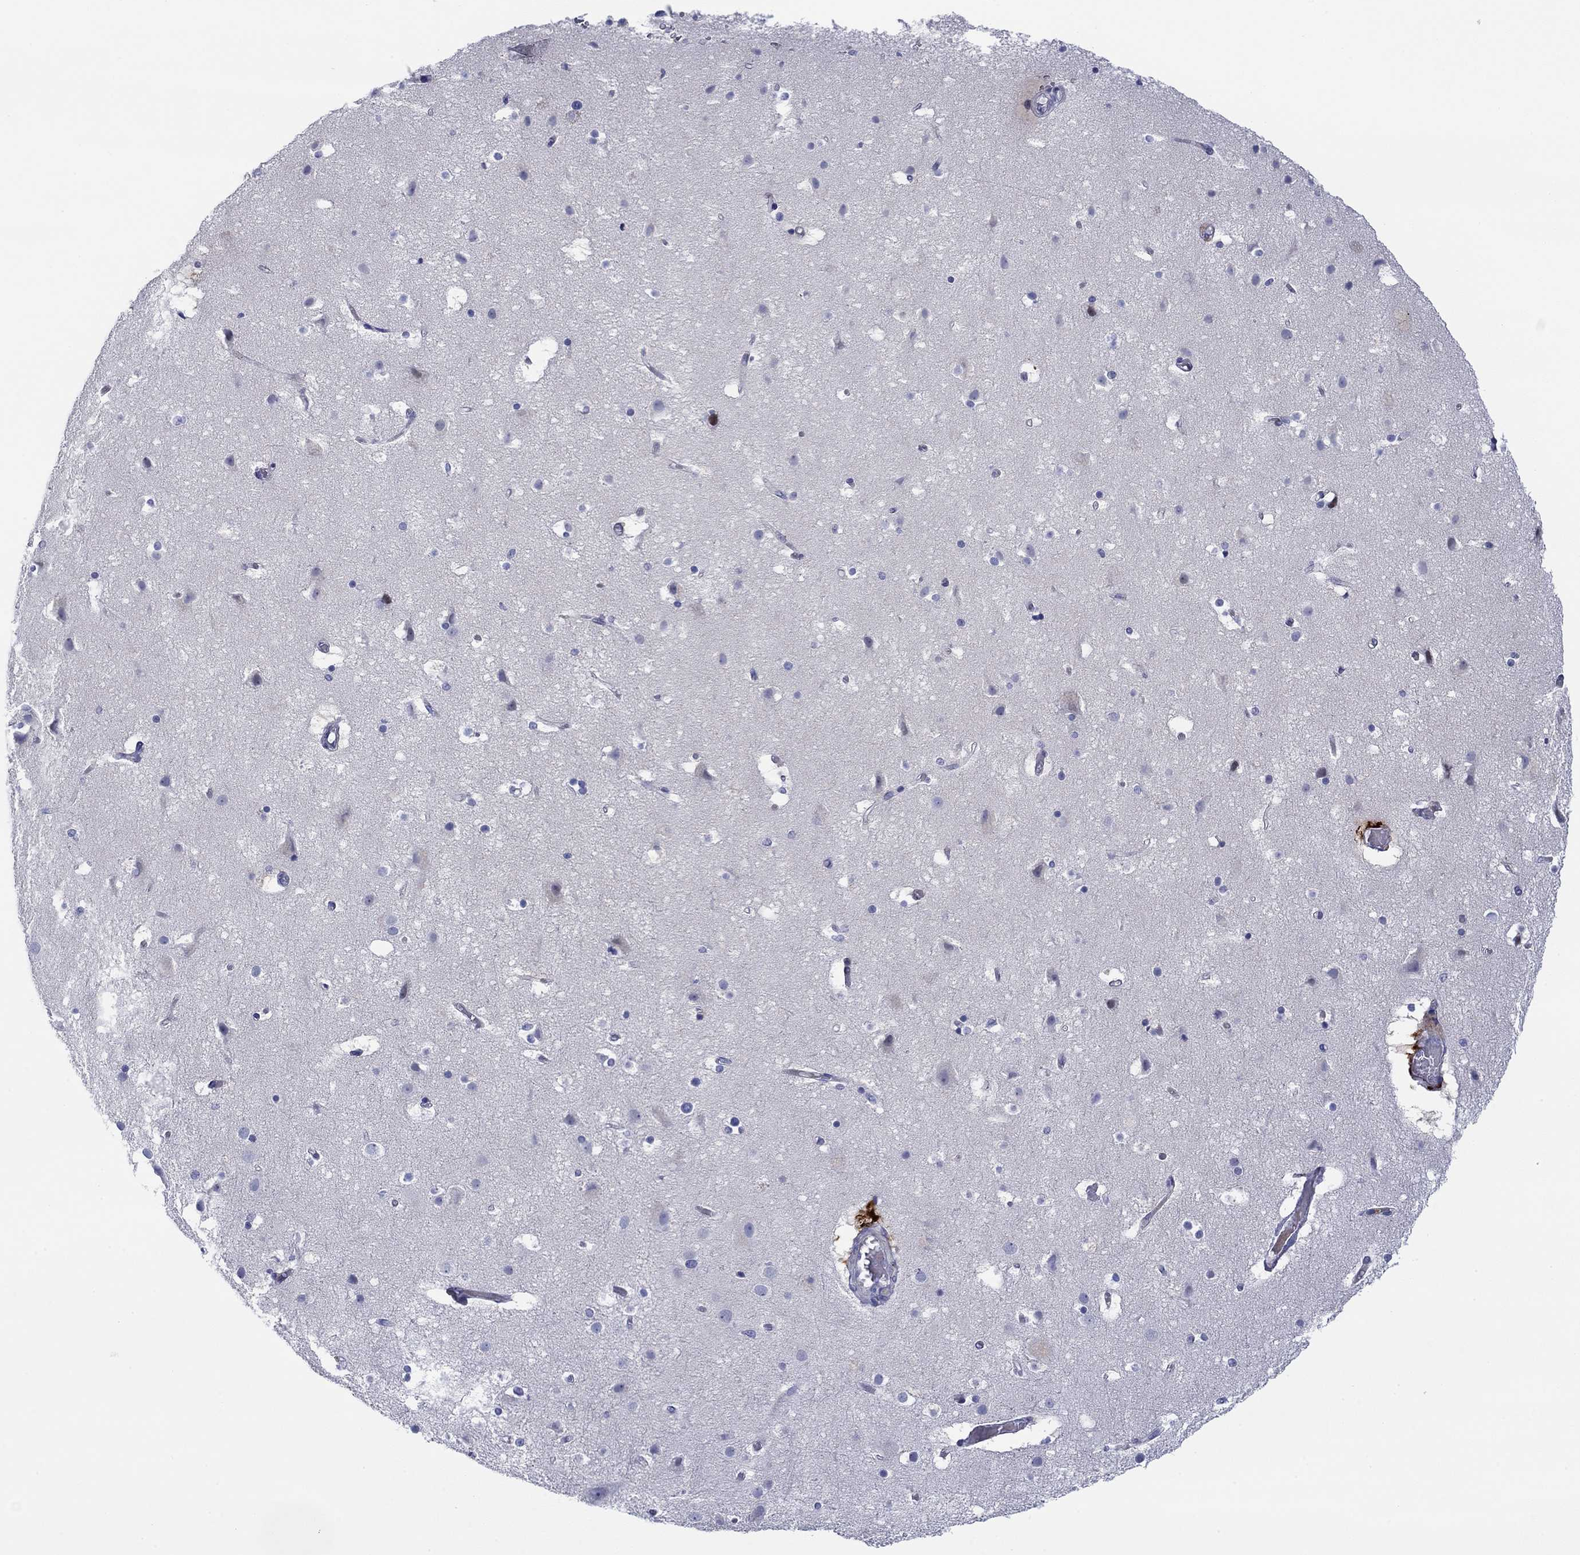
{"staining": {"intensity": "negative", "quantity": "none", "location": "none"}, "tissue": "cerebral cortex", "cell_type": "Endothelial cells", "image_type": "normal", "snomed": [{"axis": "morphology", "description": "Normal tissue, NOS"}, {"axis": "topography", "description": "Cerebral cortex"}], "caption": "The immunohistochemistry micrograph has no significant expression in endothelial cells of cerebral cortex. Brightfield microscopy of immunohistochemistry stained with DAB (brown) and hematoxylin (blue), captured at high magnification.", "gene": "SVEP1", "patient": {"sex": "female", "age": 52}}